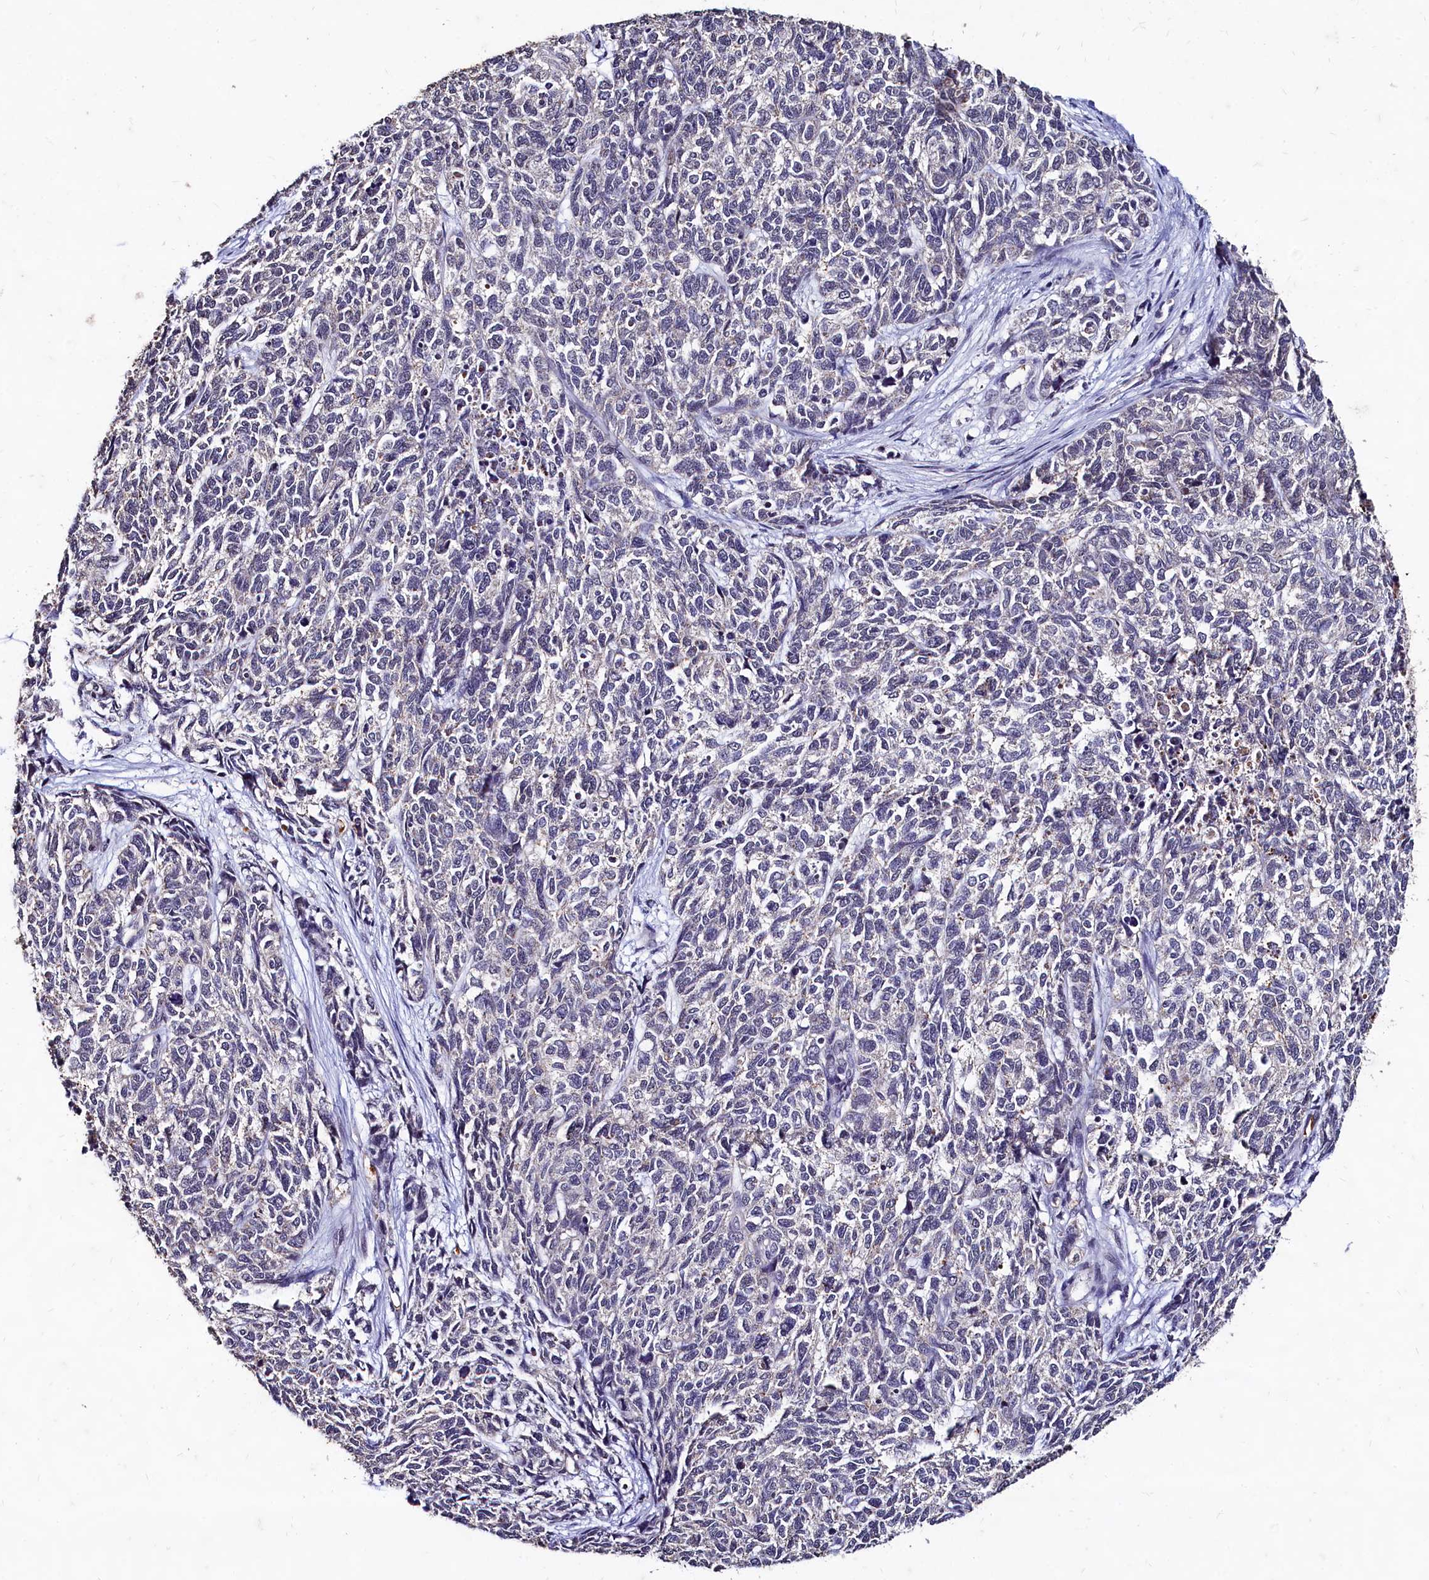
{"staining": {"intensity": "negative", "quantity": "none", "location": "none"}, "tissue": "cervical cancer", "cell_type": "Tumor cells", "image_type": "cancer", "snomed": [{"axis": "morphology", "description": "Squamous cell carcinoma, NOS"}, {"axis": "topography", "description": "Cervix"}], "caption": "Immunohistochemistry of human cervical cancer exhibits no expression in tumor cells.", "gene": "CSTPP1", "patient": {"sex": "female", "age": 63}}